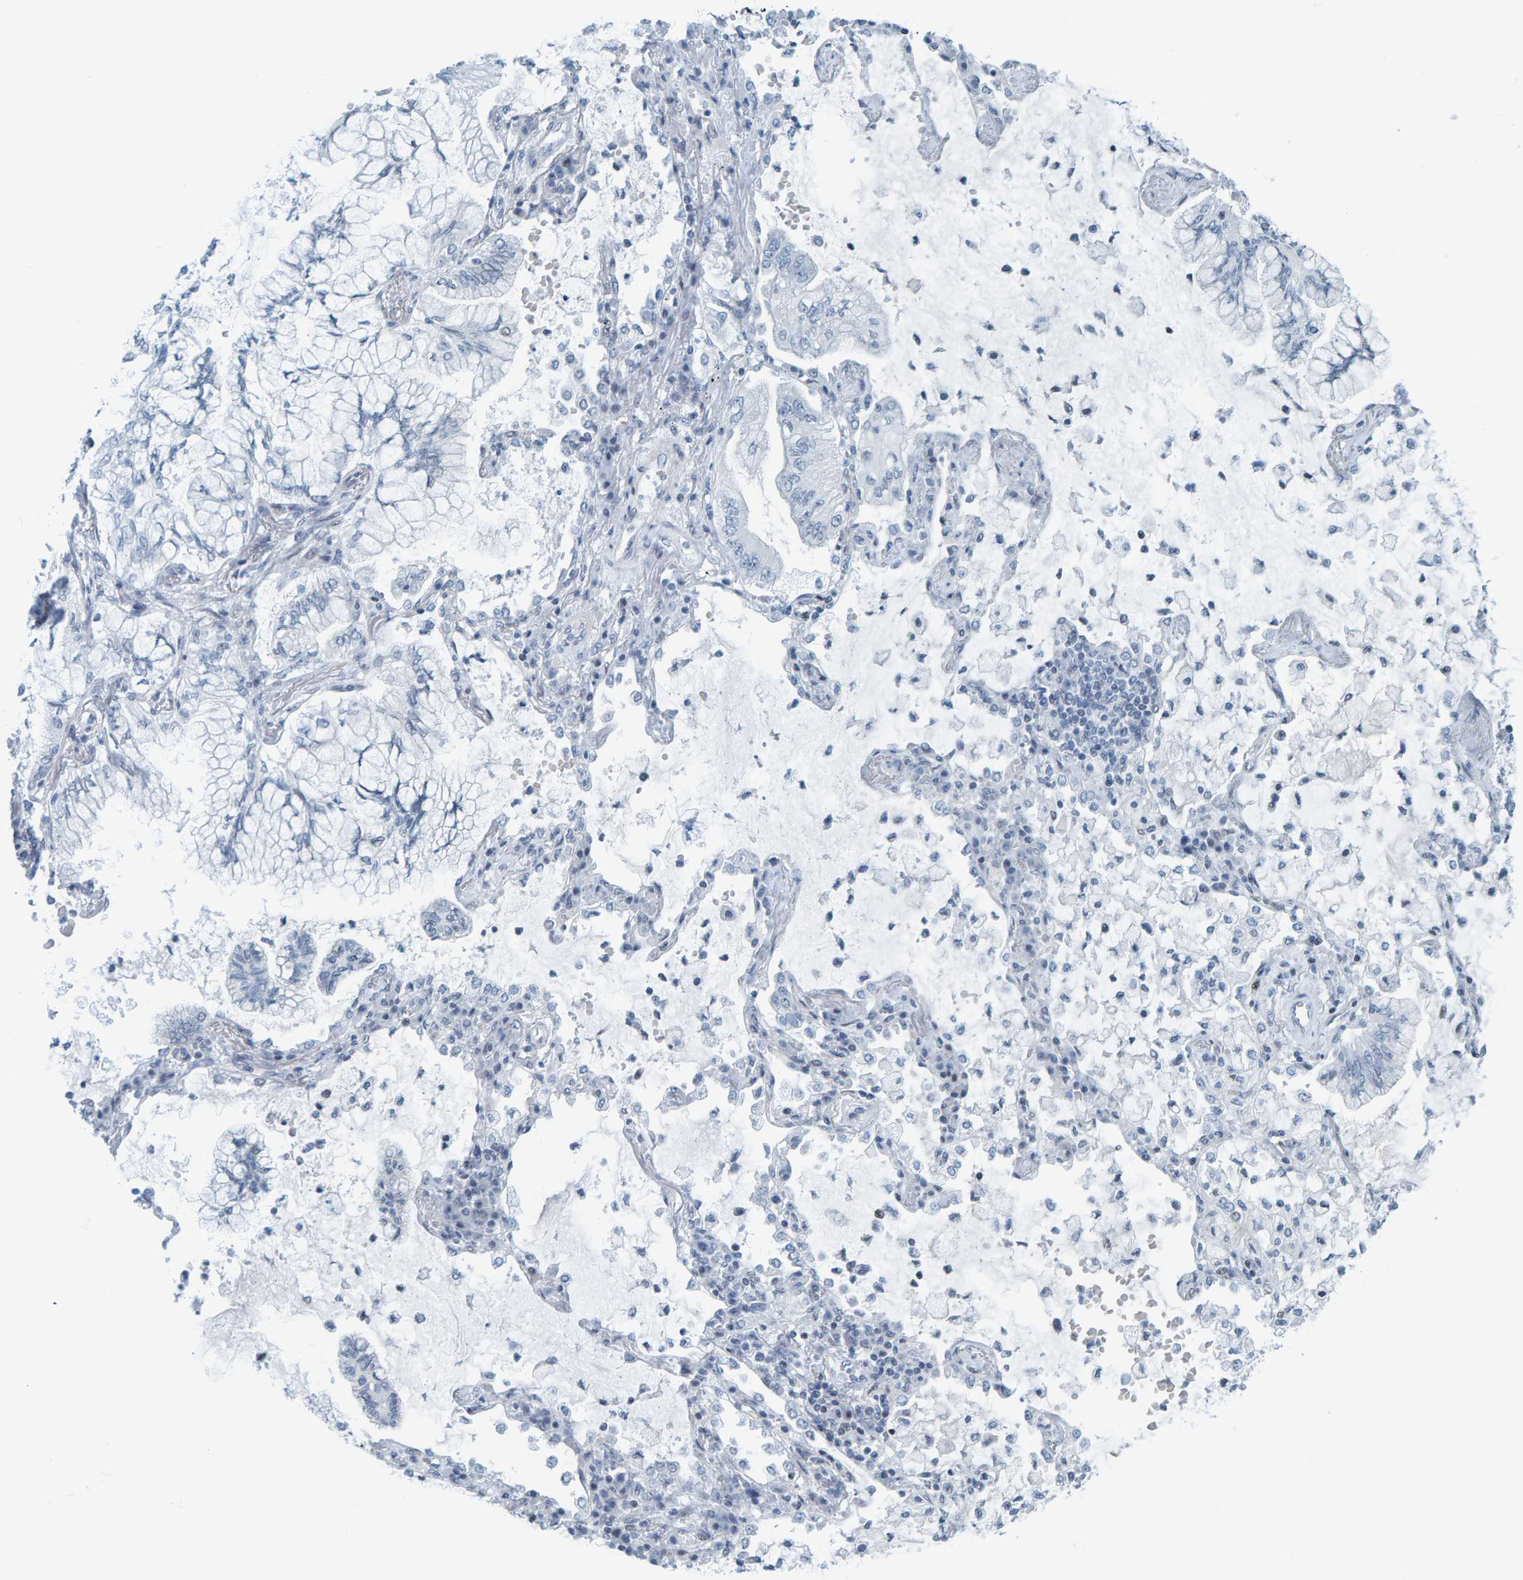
{"staining": {"intensity": "negative", "quantity": "none", "location": "none"}, "tissue": "lung cancer", "cell_type": "Tumor cells", "image_type": "cancer", "snomed": [{"axis": "morphology", "description": "Adenocarcinoma, NOS"}, {"axis": "topography", "description": "Lung"}], "caption": "A micrograph of lung cancer stained for a protein reveals no brown staining in tumor cells. The staining was performed using DAB (3,3'-diaminobenzidine) to visualize the protein expression in brown, while the nuclei were stained in blue with hematoxylin (Magnification: 20x).", "gene": "CNP", "patient": {"sex": "female", "age": 70}}